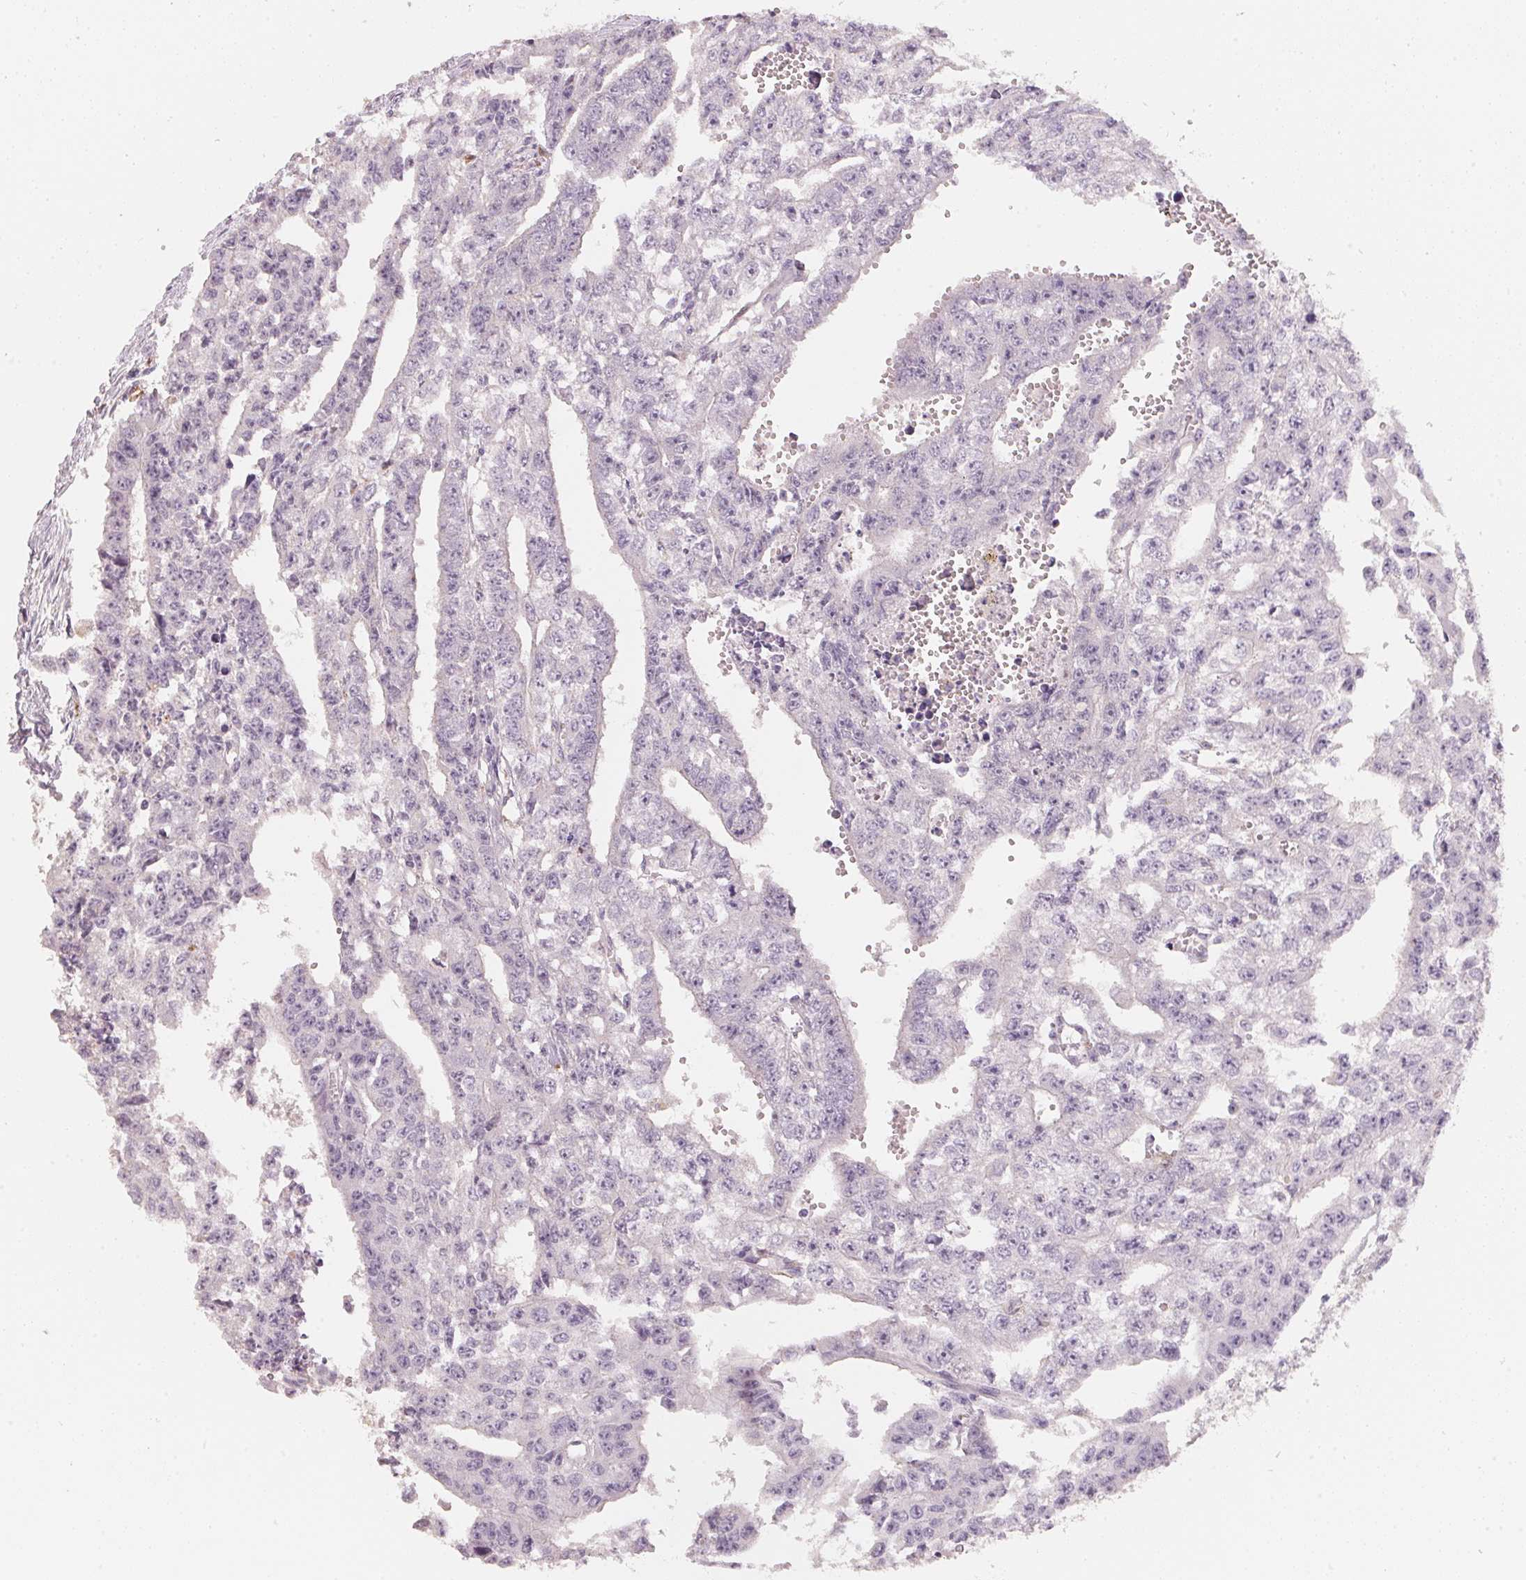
{"staining": {"intensity": "negative", "quantity": "none", "location": "none"}, "tissue": "testis cancer", "cell_type": "Tumor cells", "image_type": "cancer", "snomed": [{"axis": "morphology", "description": "Carcinoma, Embryonal, NOS"}, {"axis": "morphology", "description": "Teratoma, malignant, NOS"}, {"axis": "topography", "description": "Testis"}], "caption": "Testis embryonal carcinoma was stained to show a protein in brown. There is no significant positivity in tumor cells. (Stains: DAB (3,3'-diaminobenzidine) IHC with hematoxylin counter stain, Microscopy: brightfield microscopy at high magnification).", "gene": "TREH", "patient": {"sex": "male", "age": 24}}